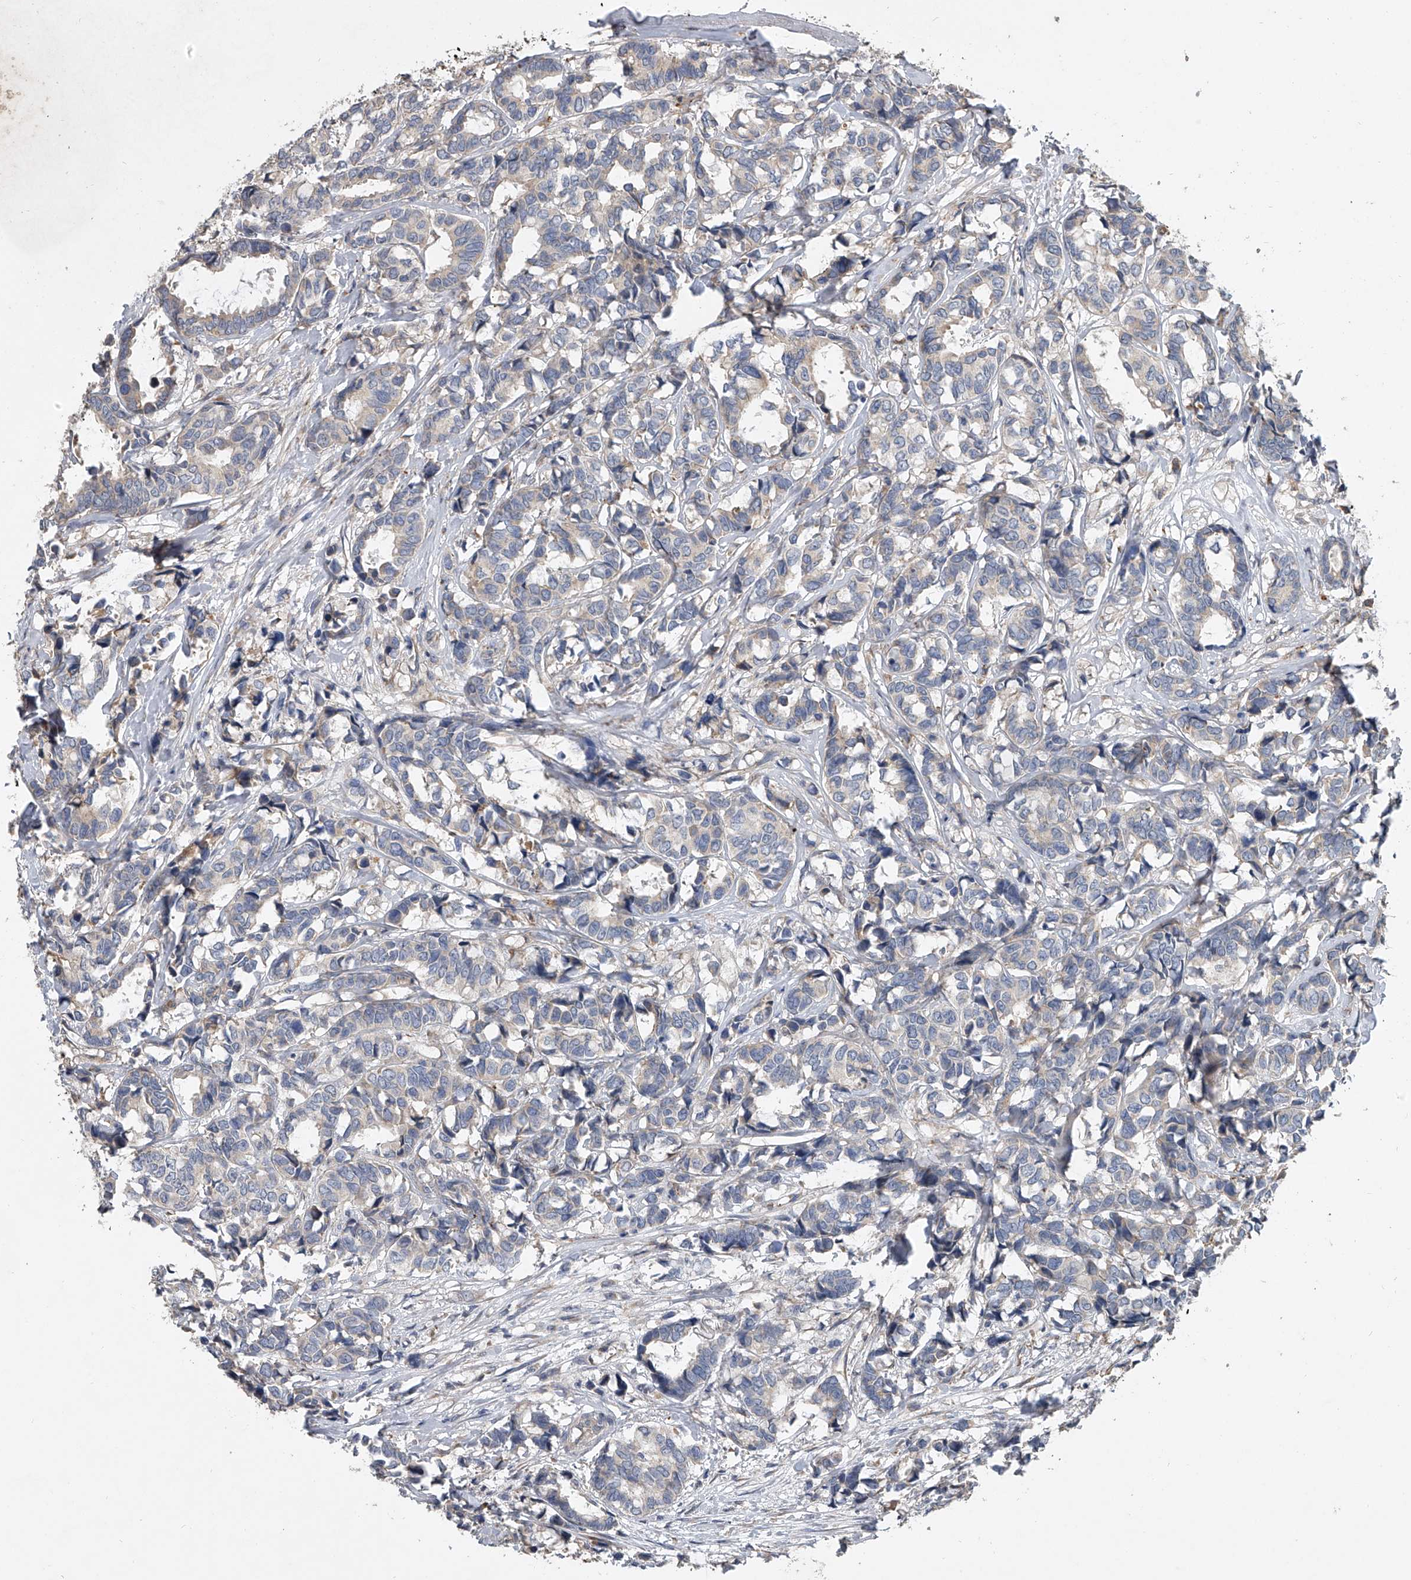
{"staining": {"intensity": "negative", "quantity": "none", "location": "none"}, "tissue": "breast cancer", "cell_type": "Tumor cells", "image_type": "cancer", "snomed": [{"axis": "morphology", "description": "Duct carcinoma"}, {"axis": "topography", "description": "Breast"}], "caption": "This is an immunohistochemistry (IHC) photomicrograph of invasive ductal carcinoma (breast). There is no positivity in tumor cells.", "gene": "DOCK9", "patient": {"sex": "female", "age": 87}}